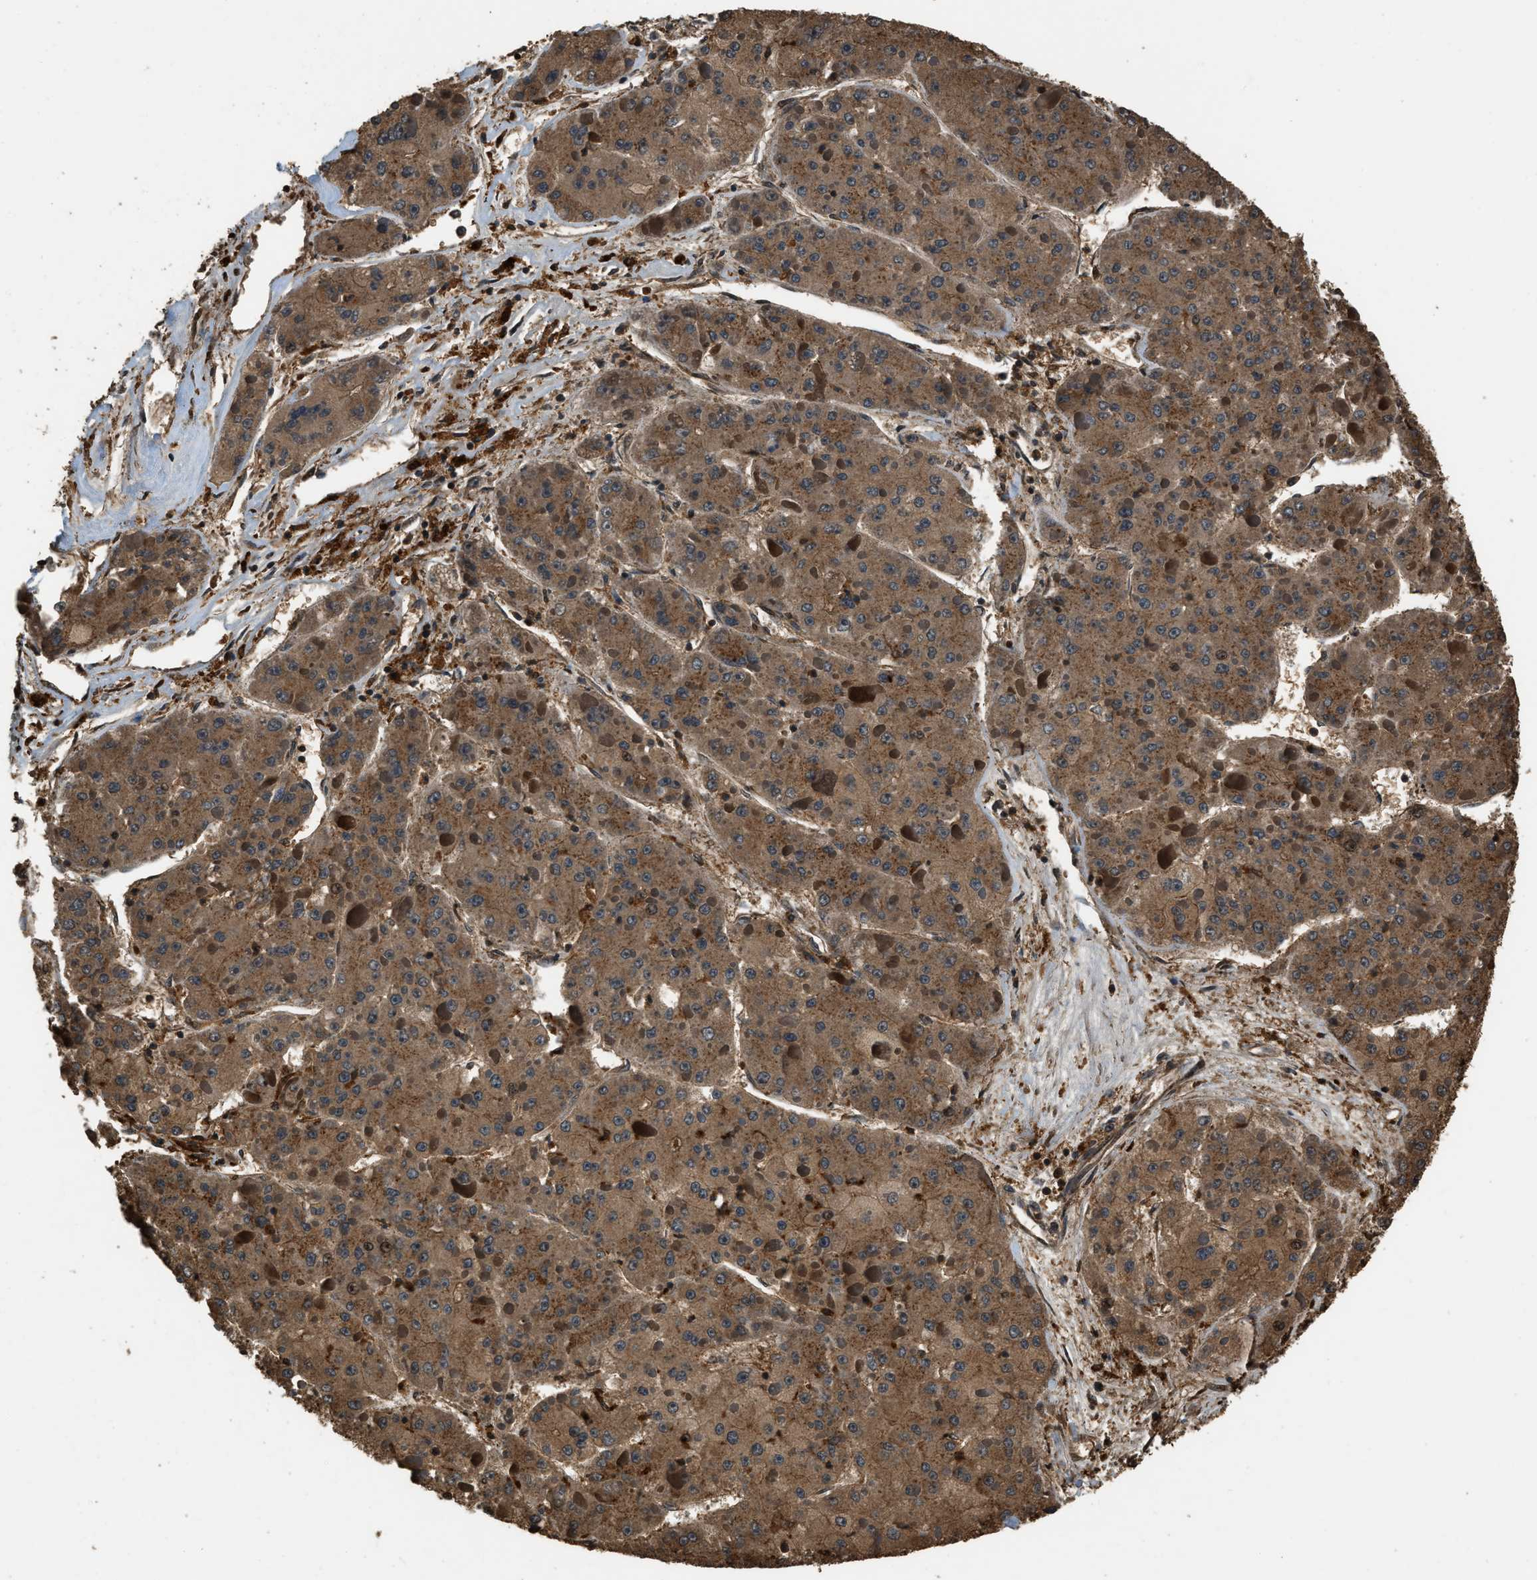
{"staining": {"intensity": "moderate", "quantity": ">75%", "location": "cytoplasmic/membranous"}, "tissue": "liver cancer", "cell_type": "Tumor cells", "image_type": "cancer", "snomed": [{"axis": "morphology", "description": "Carcinoma, Hepatocellular, NOS"}, {"axis": "topography", "description": "Liver"}], "caption": "Brown immunohistochemical staining in human liver hepatocellular carcinoma displays moderate cytoplasmic/membranous staining in about >75% of tumor cells. The staining was performed using DAB, with brown indicating positive protein expression. Nuclei are stained blue with hematoxylin.", "gene": "RAP2A", "patient": {"sex": "female", "age": 73}}